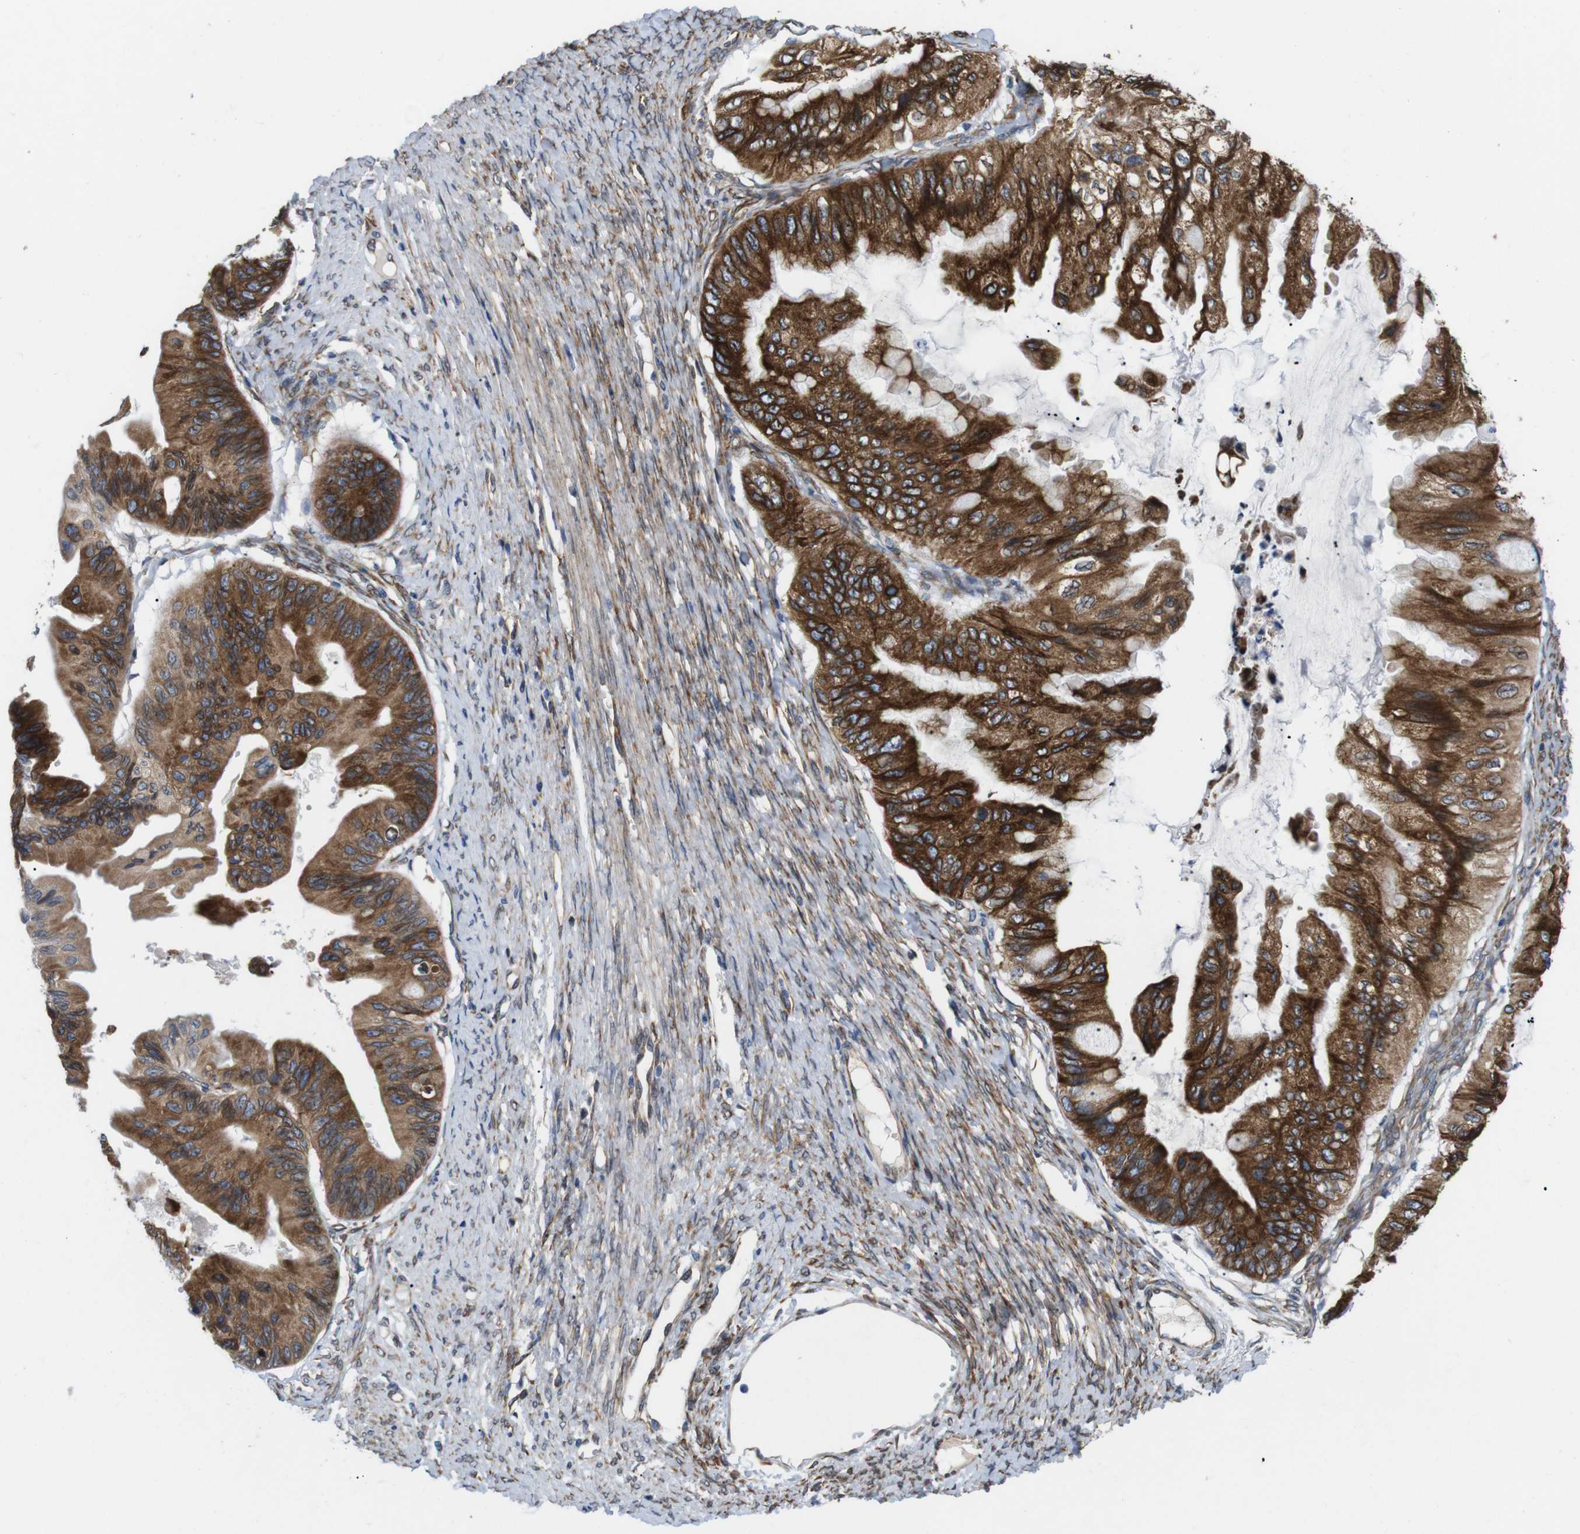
{"staining": {"intensity": "strong", "quantity": ">75%", "location": "cytoplasmic/membranous"}, "tissue": "ovarian cancer", "cell_type": "Tumor cells", "image_type": "cancer", "snomed": [{"axis": "morphology", "description": "Cystadenocarcinoma, mucinous, NOS"}, {"axis": "topography", "description": "Ovary"}], "caption": "Protein expression analysis of ovarian cancer (mucinous cystadenocarcinoma) exhibits strong cytoplasmic/membranous positivity in about >75% of tumor cells.", "gene": "HACD3", "patient": {"sex": "female", "age": 61}}